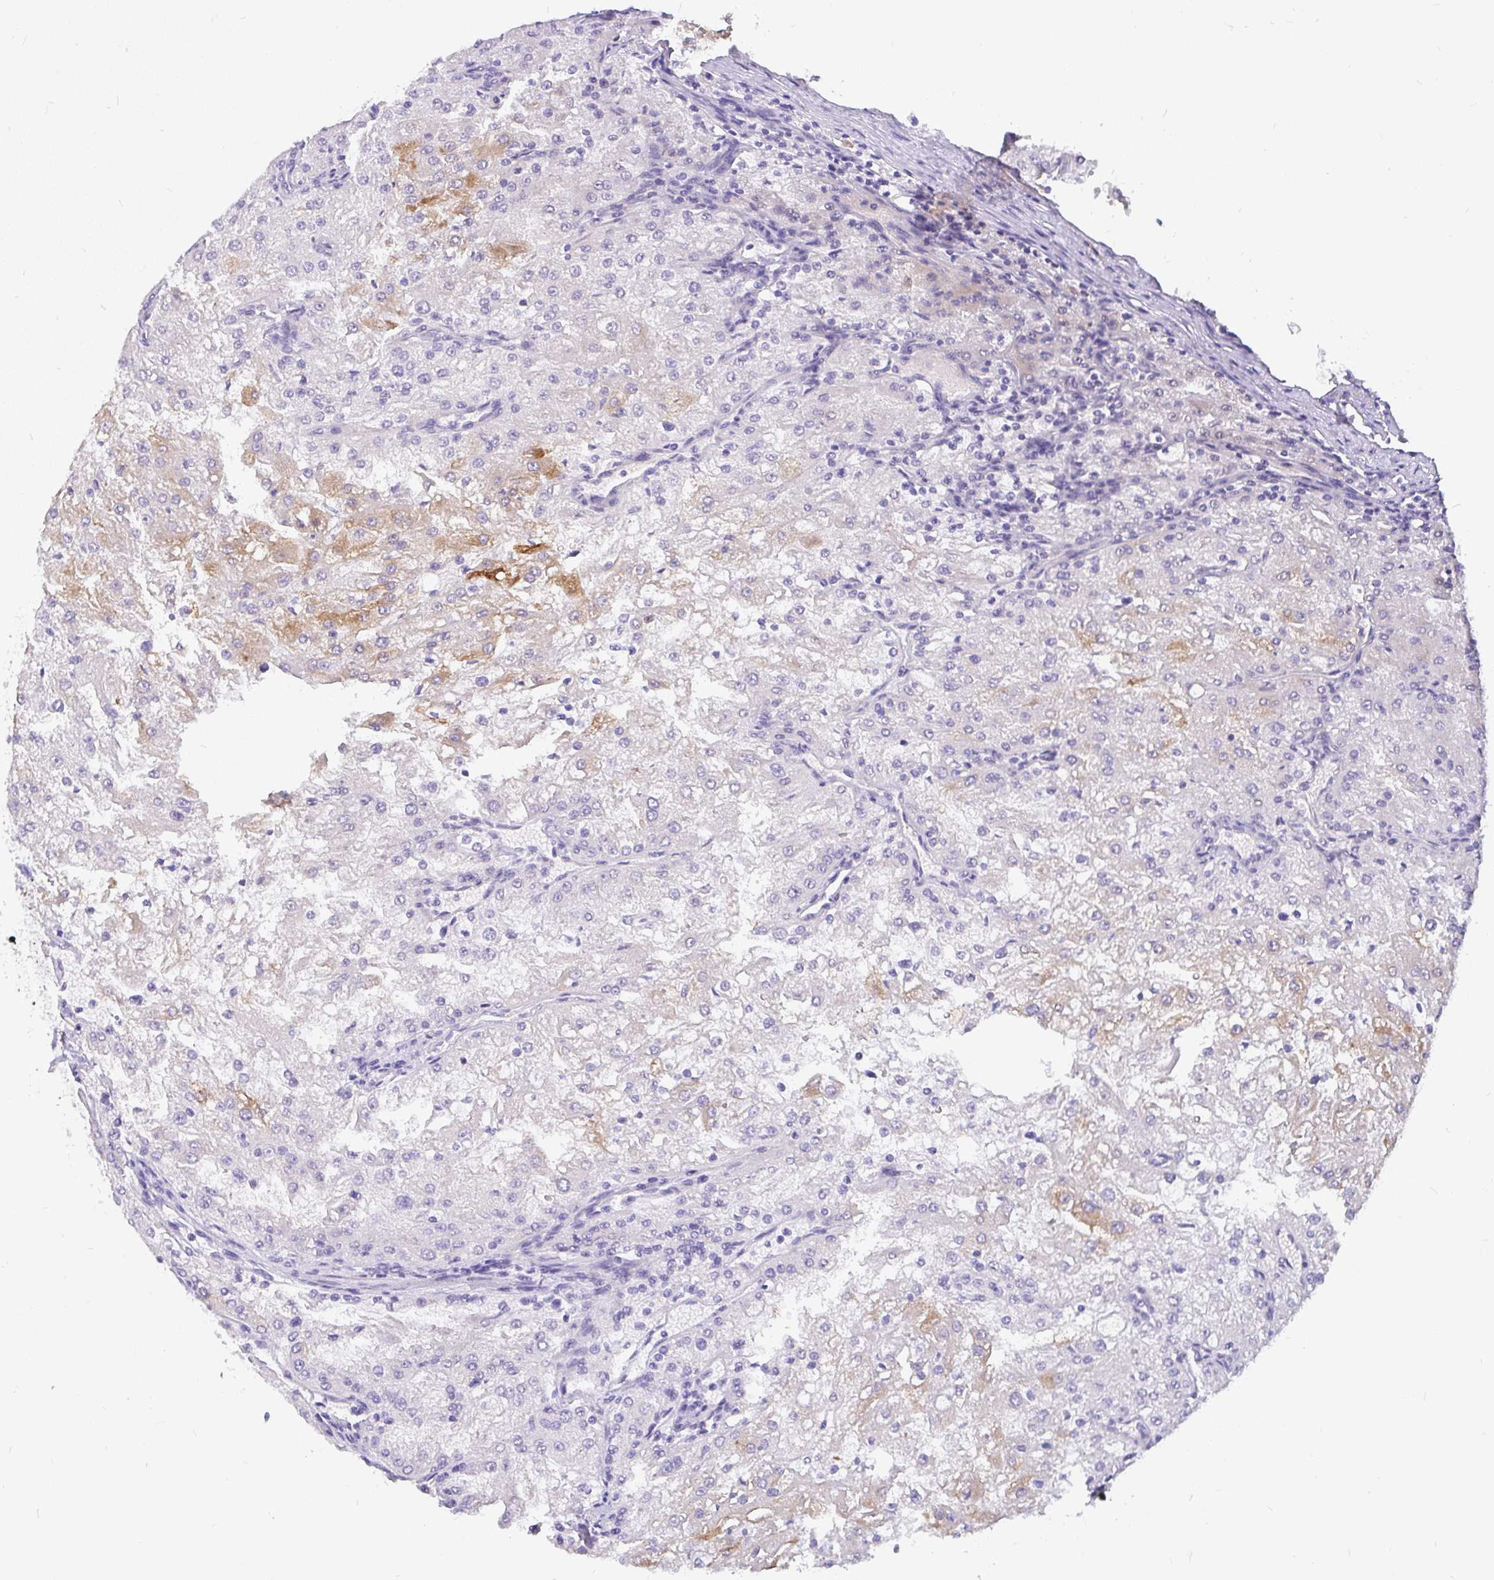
{"staining": {"intensity": "moderate", "quantity": "<25%", "location": "cytoplasmic/membranous"}, "tissue": "renal cancer", "cell_type": "Tumor cells", "image_type": "cancer", "snomed": [{"axis": "morphology", "description": "Adenocarcinoma, NOS"}, {"axis": "topography", "description": "Kidney"}], "caption": "A brown stain labels moderate cytoplasmic/membranous staining of a protein in human renal cancer (adenocarcinoma) tumor cells. (IHC, brightfield microscopy, high magnification).", "gene": "LRRC26", "patient": {"sex": "female", "age": 74}}